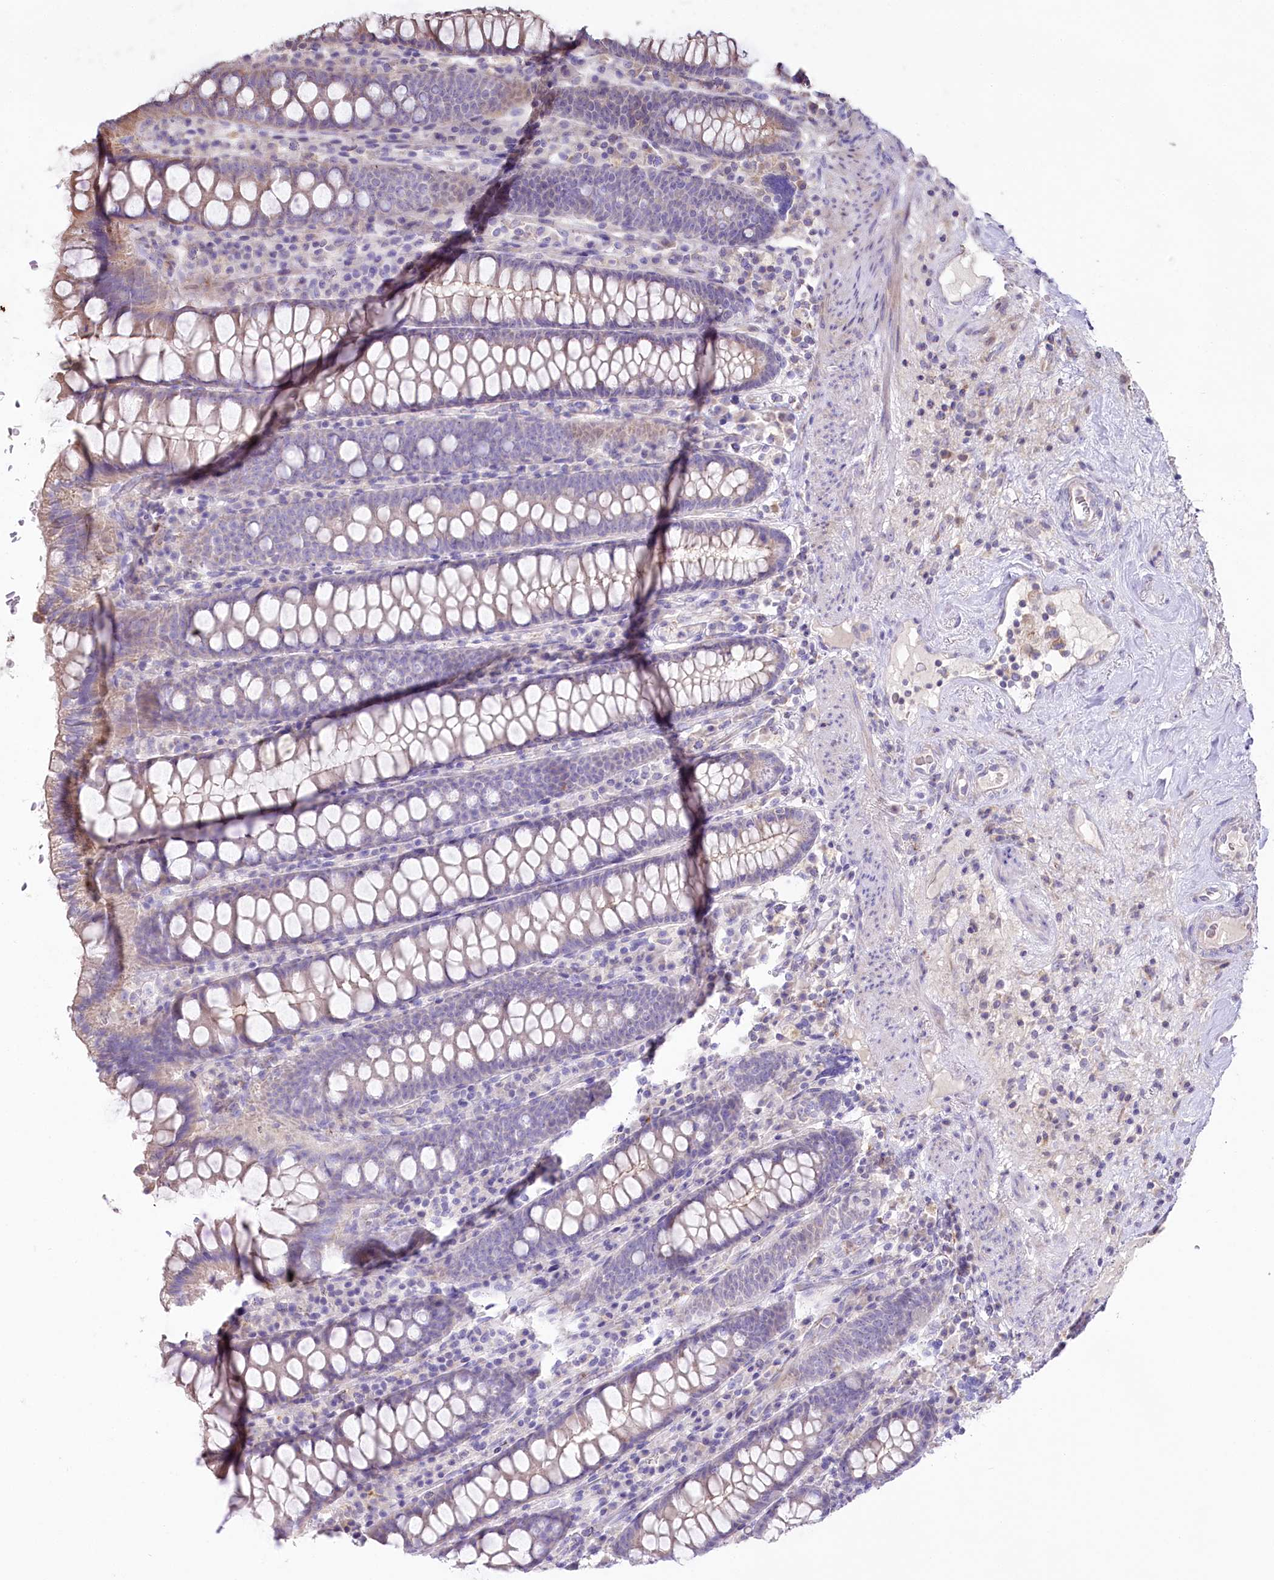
{"staining": {"intensity": "negative", "quantity": "none", "location": "none"}, "tissue": "colon", "cell_type": "Endothelial cells", "image_type": "normal", "snomed": [{"axis": "morphology", "description": "Normal tissue, NOS"}, {"axis": "topography", "description": "Colon"}], "caption": "The micrograph reveals no staining of endothelial cells in normal colon. (Brightfield microscopy of DAB IHC at high magnification).", "gene": "SLC6A11", "patient": {"sex": "female", "age": 79}}